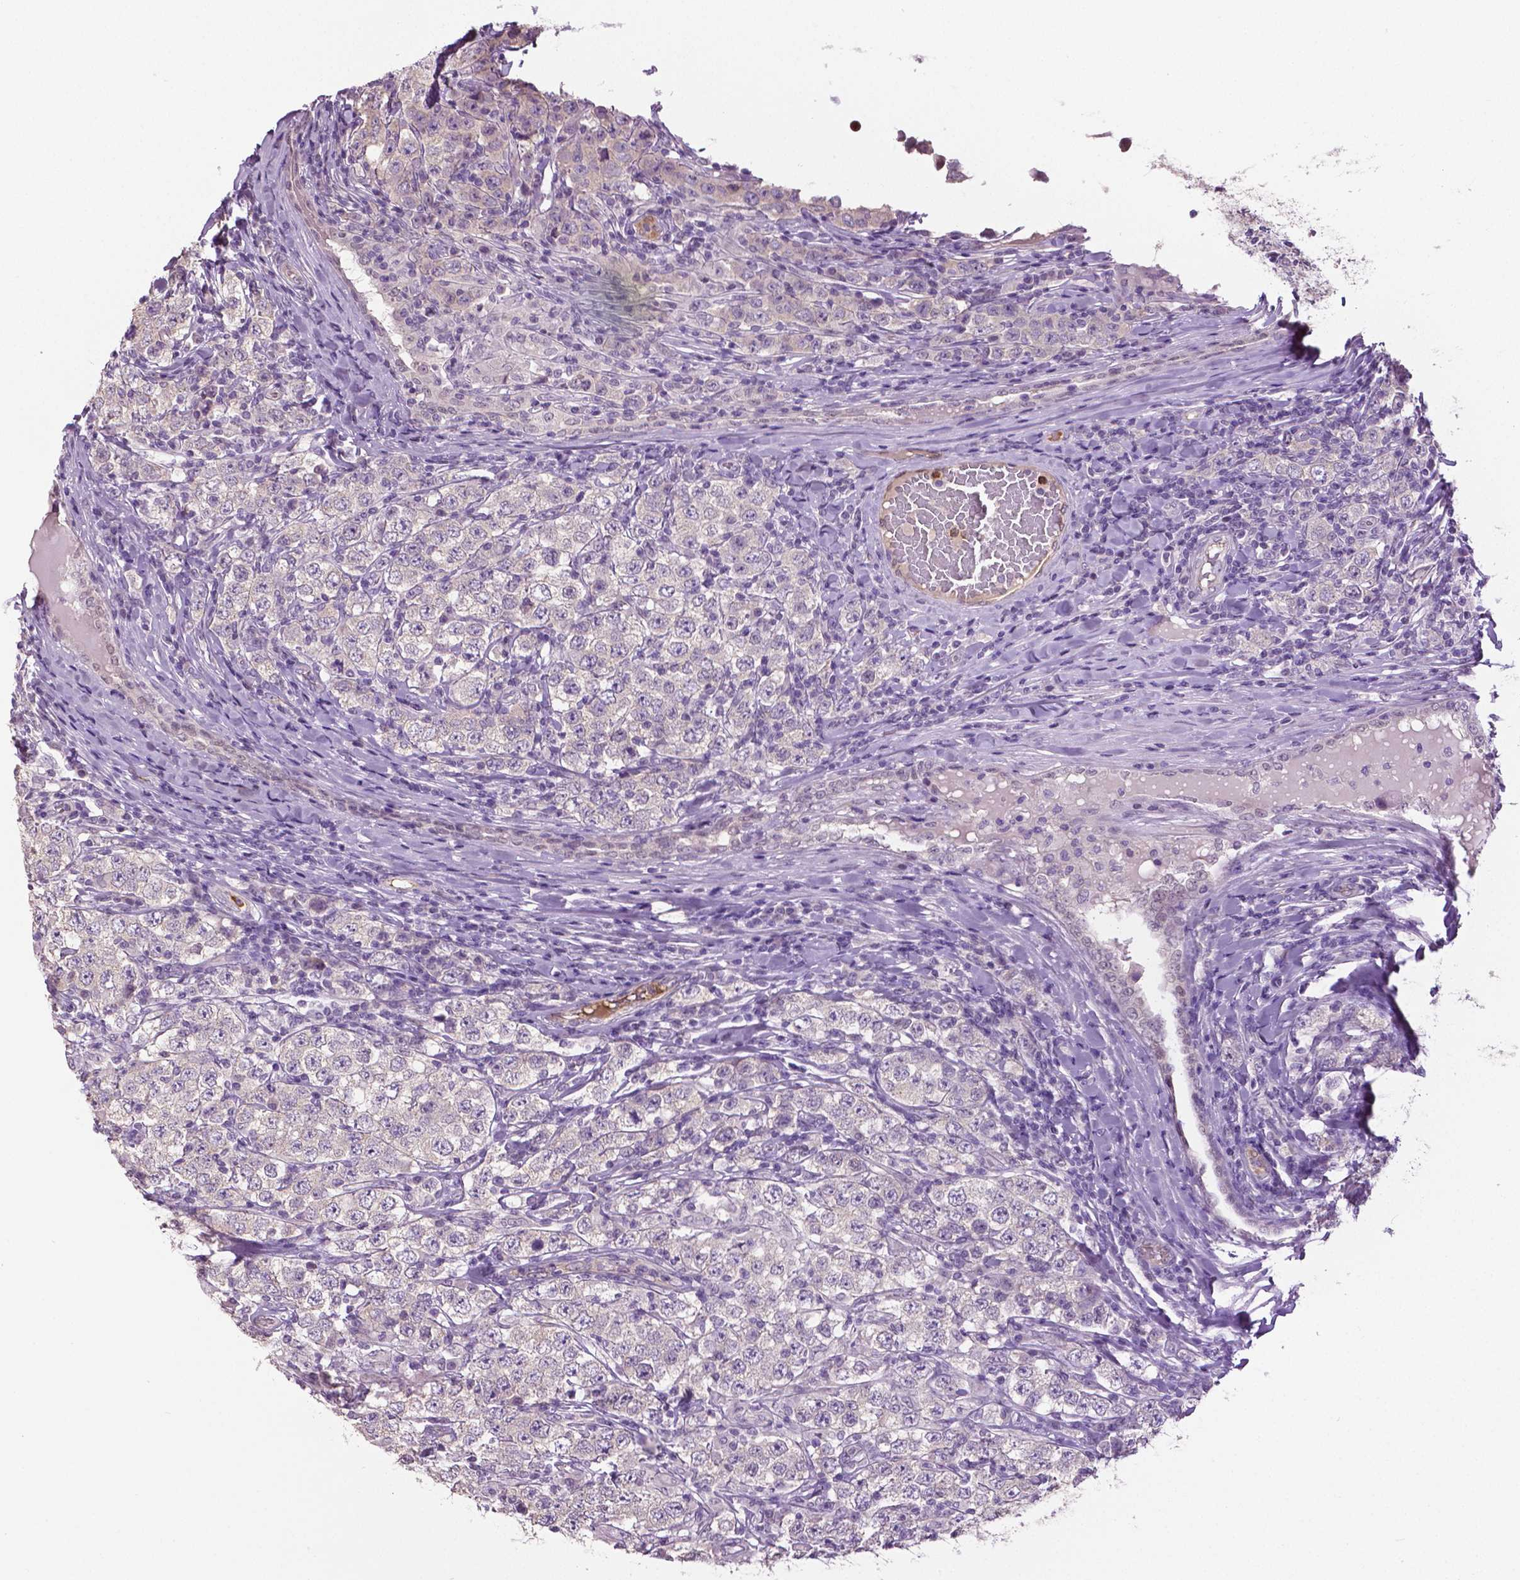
{"staining": {"intensity": "negative", "quantity": "none", "location": "none"}, "tissue": "testis cancer", "cell_type": "Tumor cells", "image_type": "cancer", "snomed": [{"axis": "morphology", "description": "Seminoma, NOS"}, {"axis": "morphology", "description": "Carcinoma, Embryonal, NOS"}, {"axis": "topography", "description": "Testis"}], "caption": "An IHC photomicrograph of seminoma (testis) is shown. There is no staining in tumor cells of seminoma (testis). (DAB IHC with hematoxylin counter stain).", "gene": "PTPN5", "patient": {"sex": "male", "age": 41}}